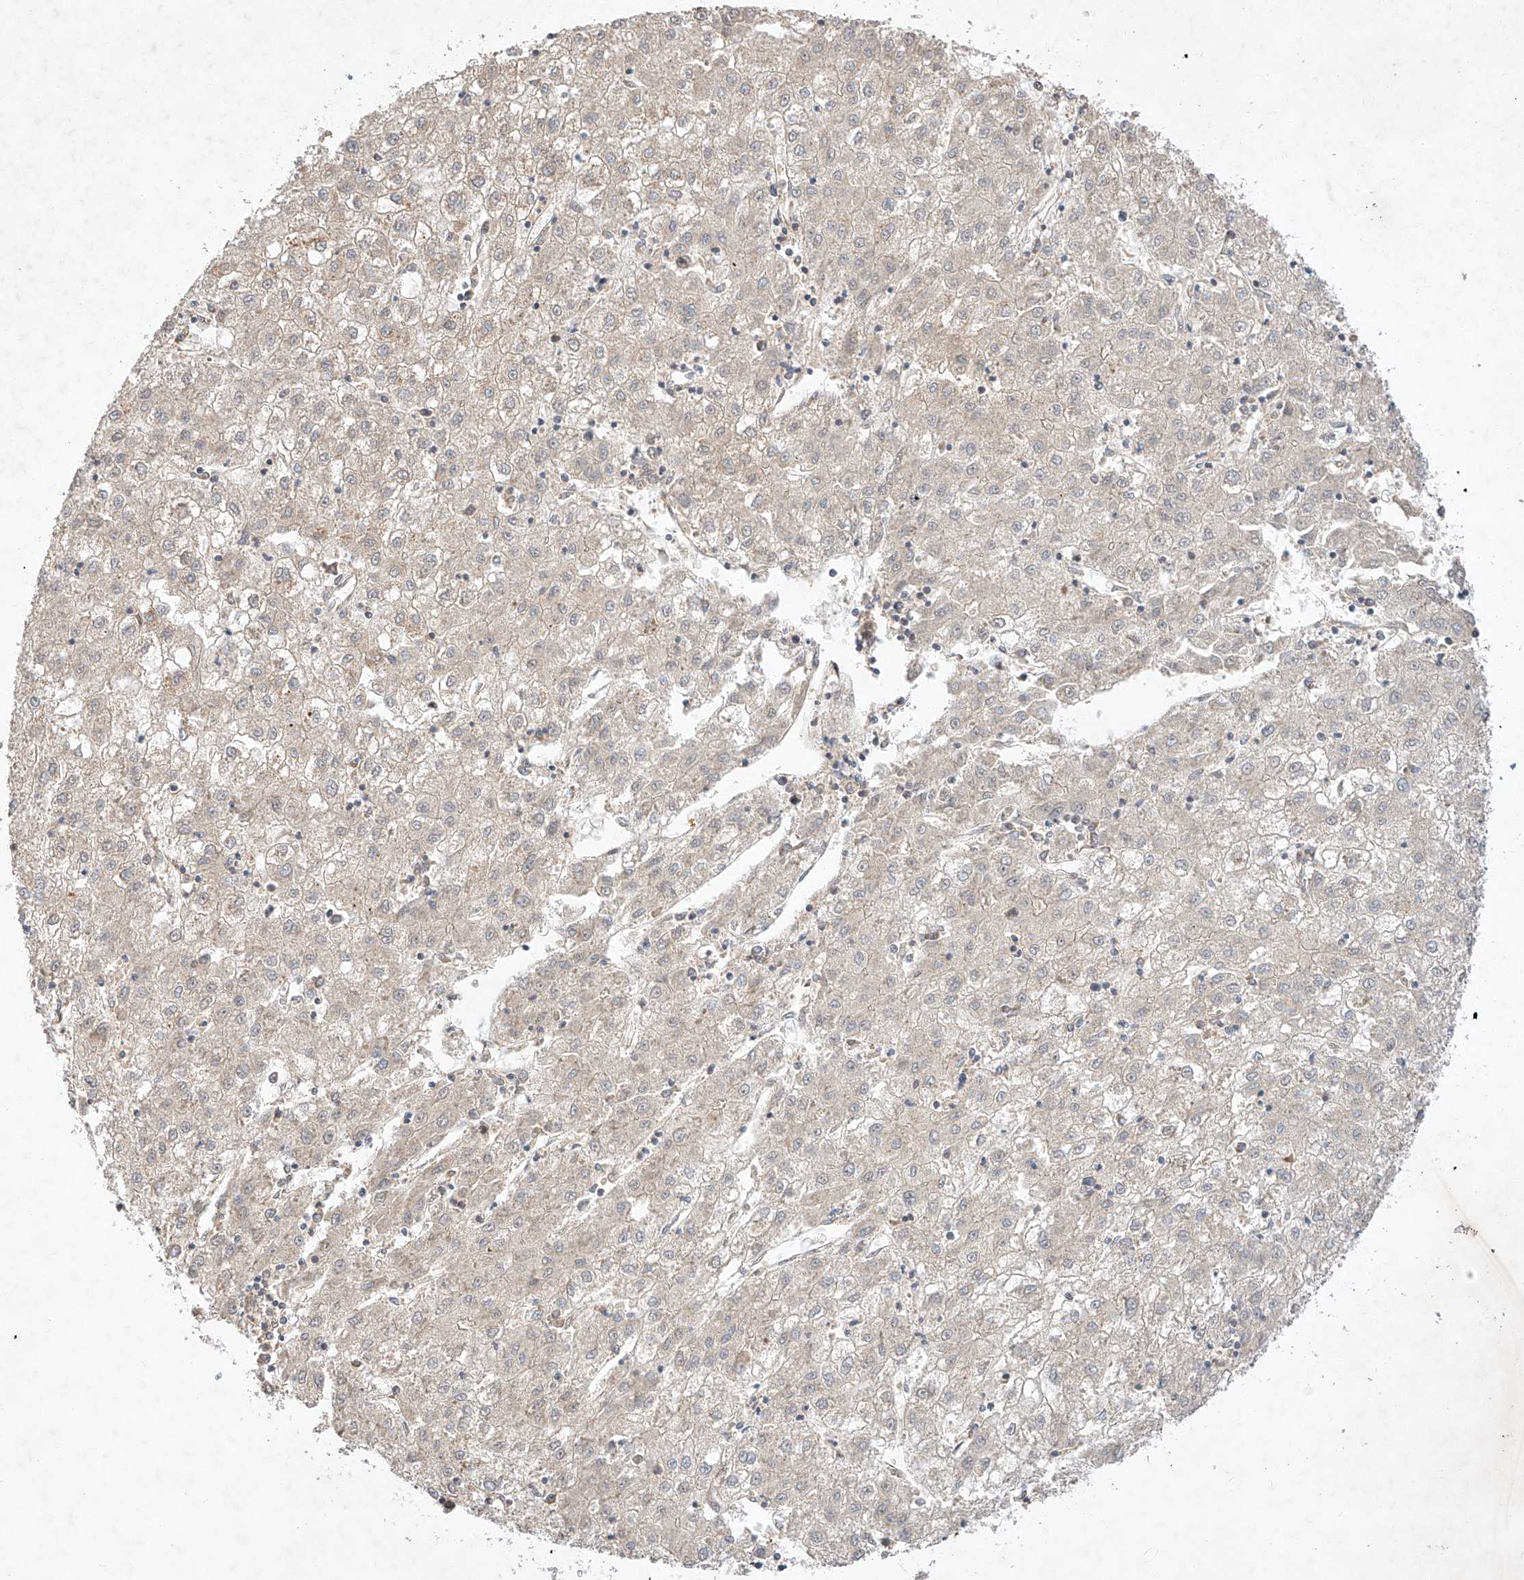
{"staining": {"intensity": "negative", "quantity": "none", "location": "none"}, "tissue": "liver cancer", "cell_type": "Tumor cells", "image_type": "cancer", "snomed": [{"axis": "morphology", "description": "Carcinoma, Hepatocellular, NOS"}, {"axis": "topography", "description": "Liver"}], "caption": "Micrograph shows no significant protein staining in tumor cells of hepatocellular carcinoma (liver). (Immunohistochemistry, brightfield microscopy, high magnification).", "gene": "ARHGAP33", "patient": {"sex": "male", "age": 72}}